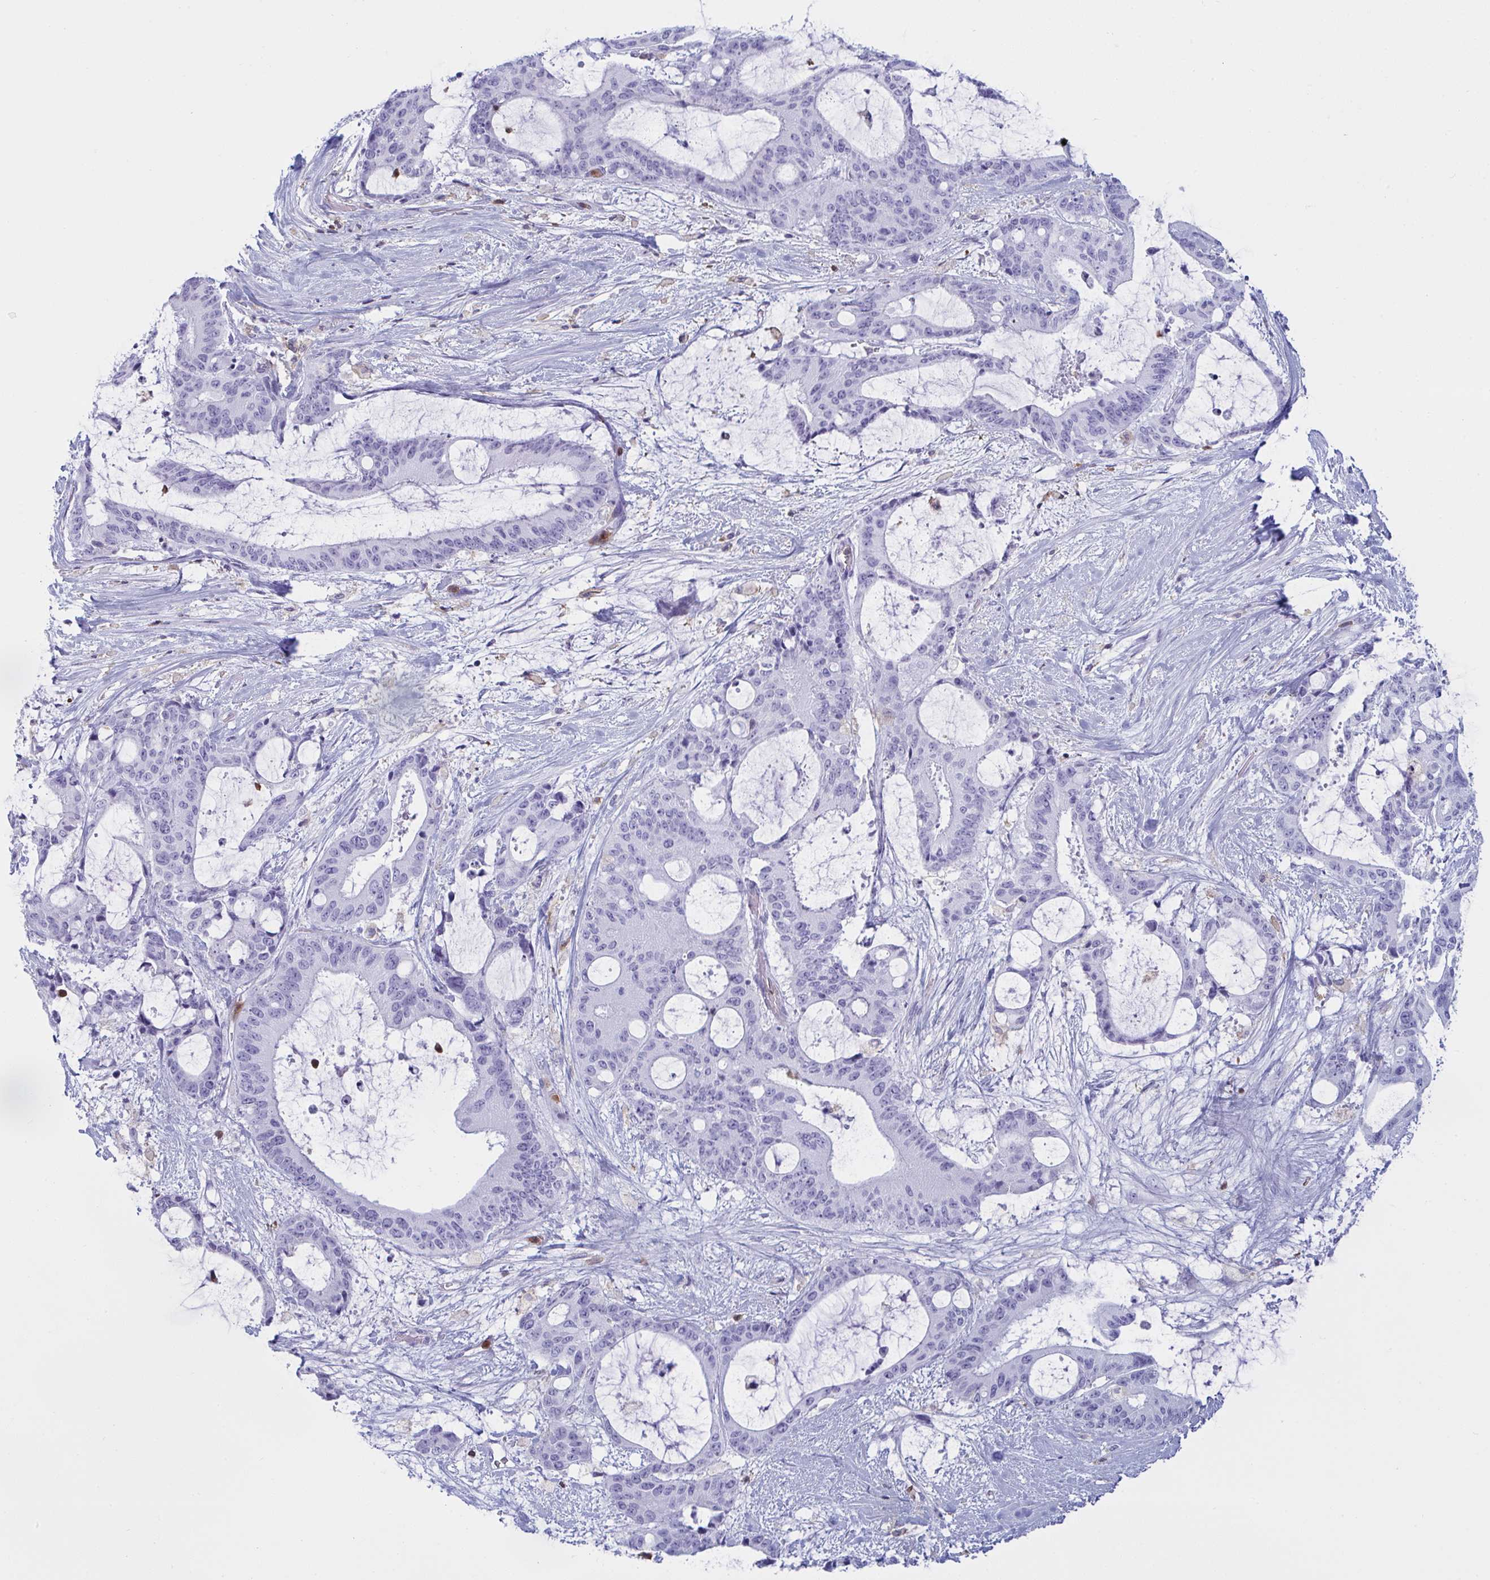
{"staining": {"intensity": "negative", "quantity": "none", "location": "none"}, "tissue": "liver cancer", "cell_type": "Tumor cells", "image_type": "cancer", "snomed": [{"axis": "morphology", "description": "Normal tissue, NOS"}, {"axis": "morphology", "description": "Cholangiocarcinoma"}, {"axis": "topography", "description": "Liver"}, {"axis": "topography", "description": "Peripheral nerve tissue"}], "caption": "Liver cholangiocarcinoma was stained to show a protein in brown. There is no significant staining in tumor cells.", "gene": "MYO1F", "patient": {"sex": "female", "age": 73}}